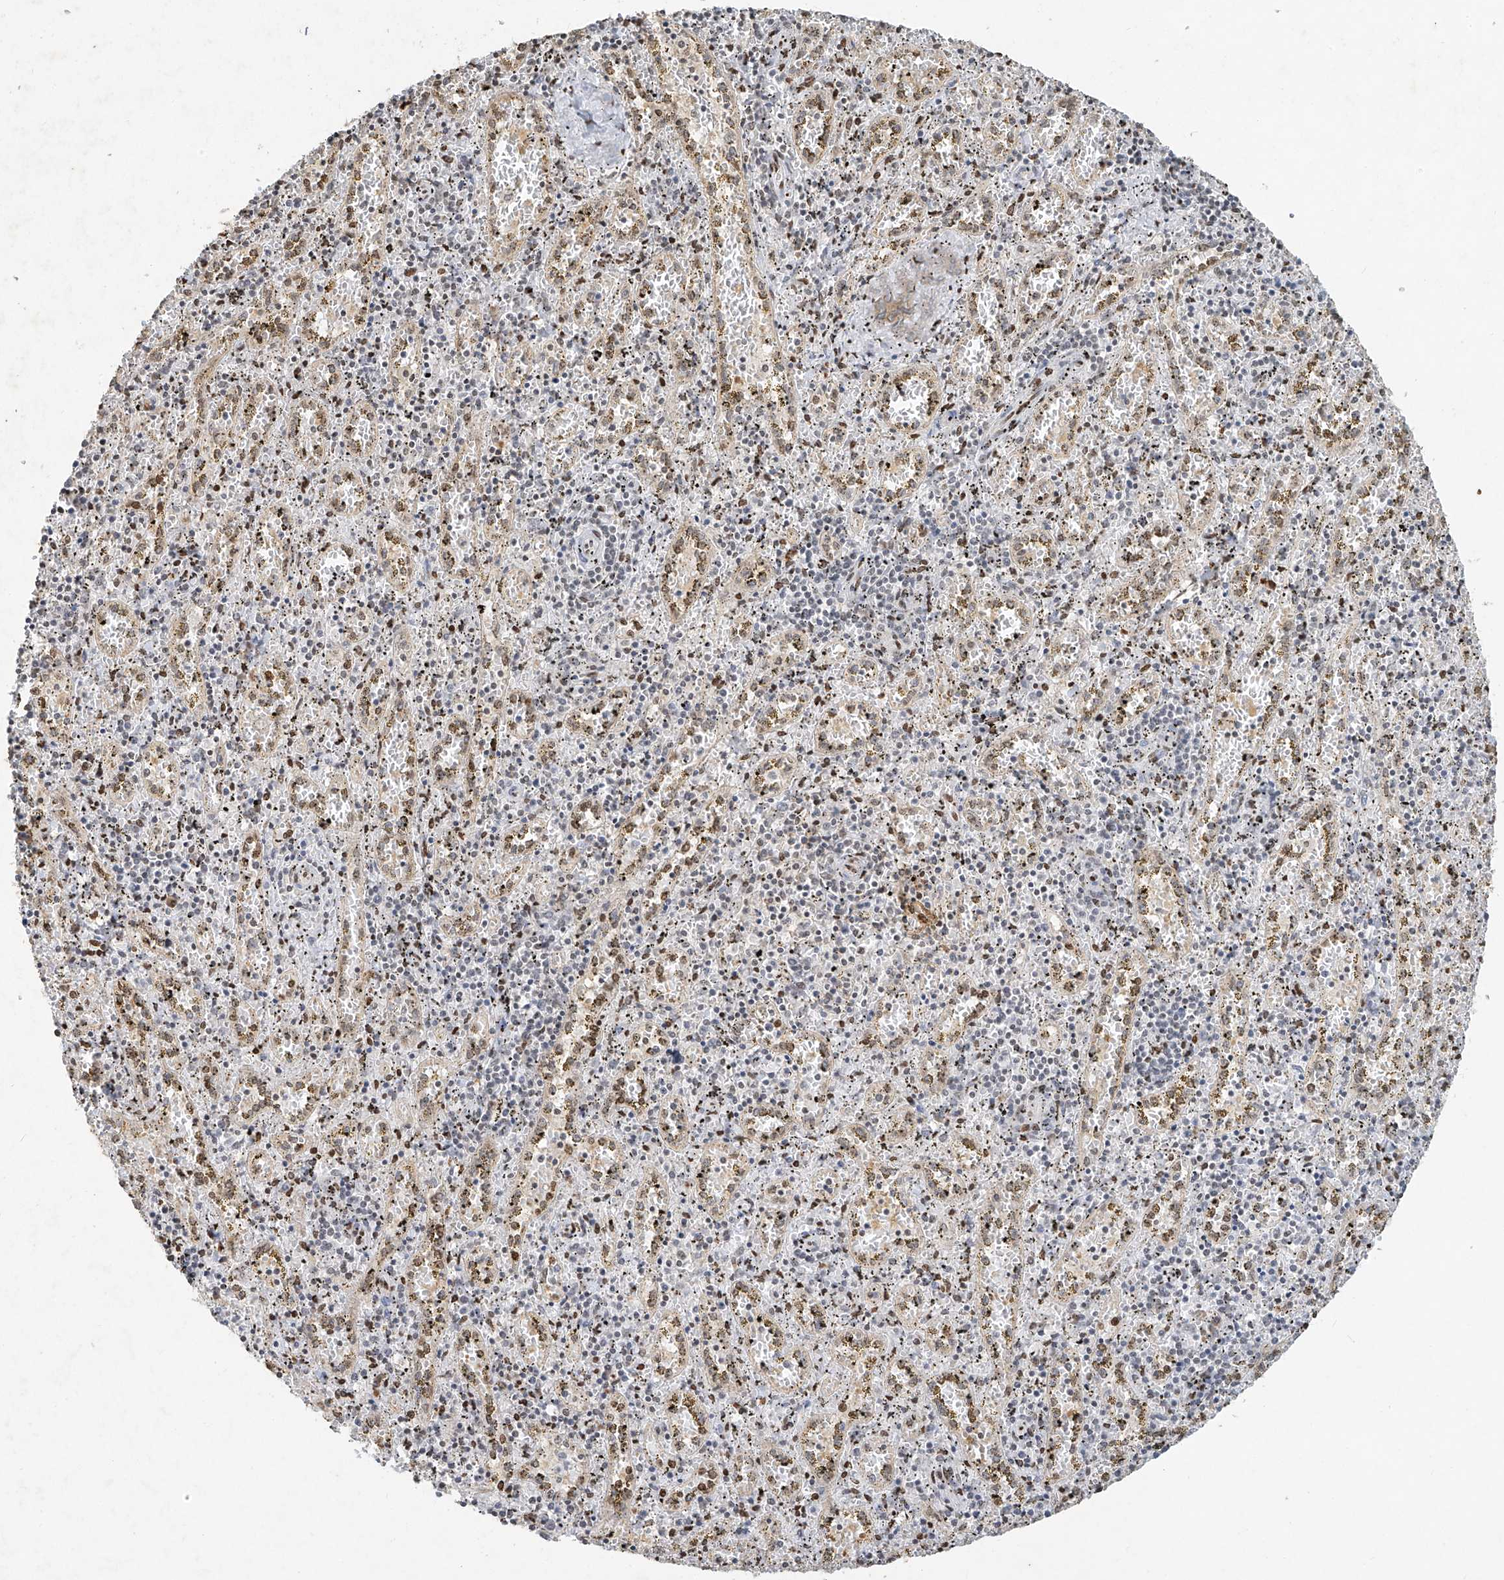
{"staining": {"intensity": "moderate", "quantity": "<25%", "location": "nuclear"}, "tissue": "spleen", "cell_type": "Cells in red pulp", "image_type": "normal", "snomed": [{"axis": "morphology", "description": "Normal tissue, NOS"}, {"axis": "topography", "description": "Spleen"}], "caption": "Immunohistochemistry (IHC) staining of unremarkable spleen, which reveals low levels of moderate nuclear positivity in about <25% of cells in red pulp indicating moderate nuclear protein positivity. The staining was performed using DAB (3,3'-diaminobenzidine) (brown) for protein detection and nuclei were counterstained in hematoxylin (blue).", "gene": "ATRIP", "patient": {"sex": "male", "age": 11}}